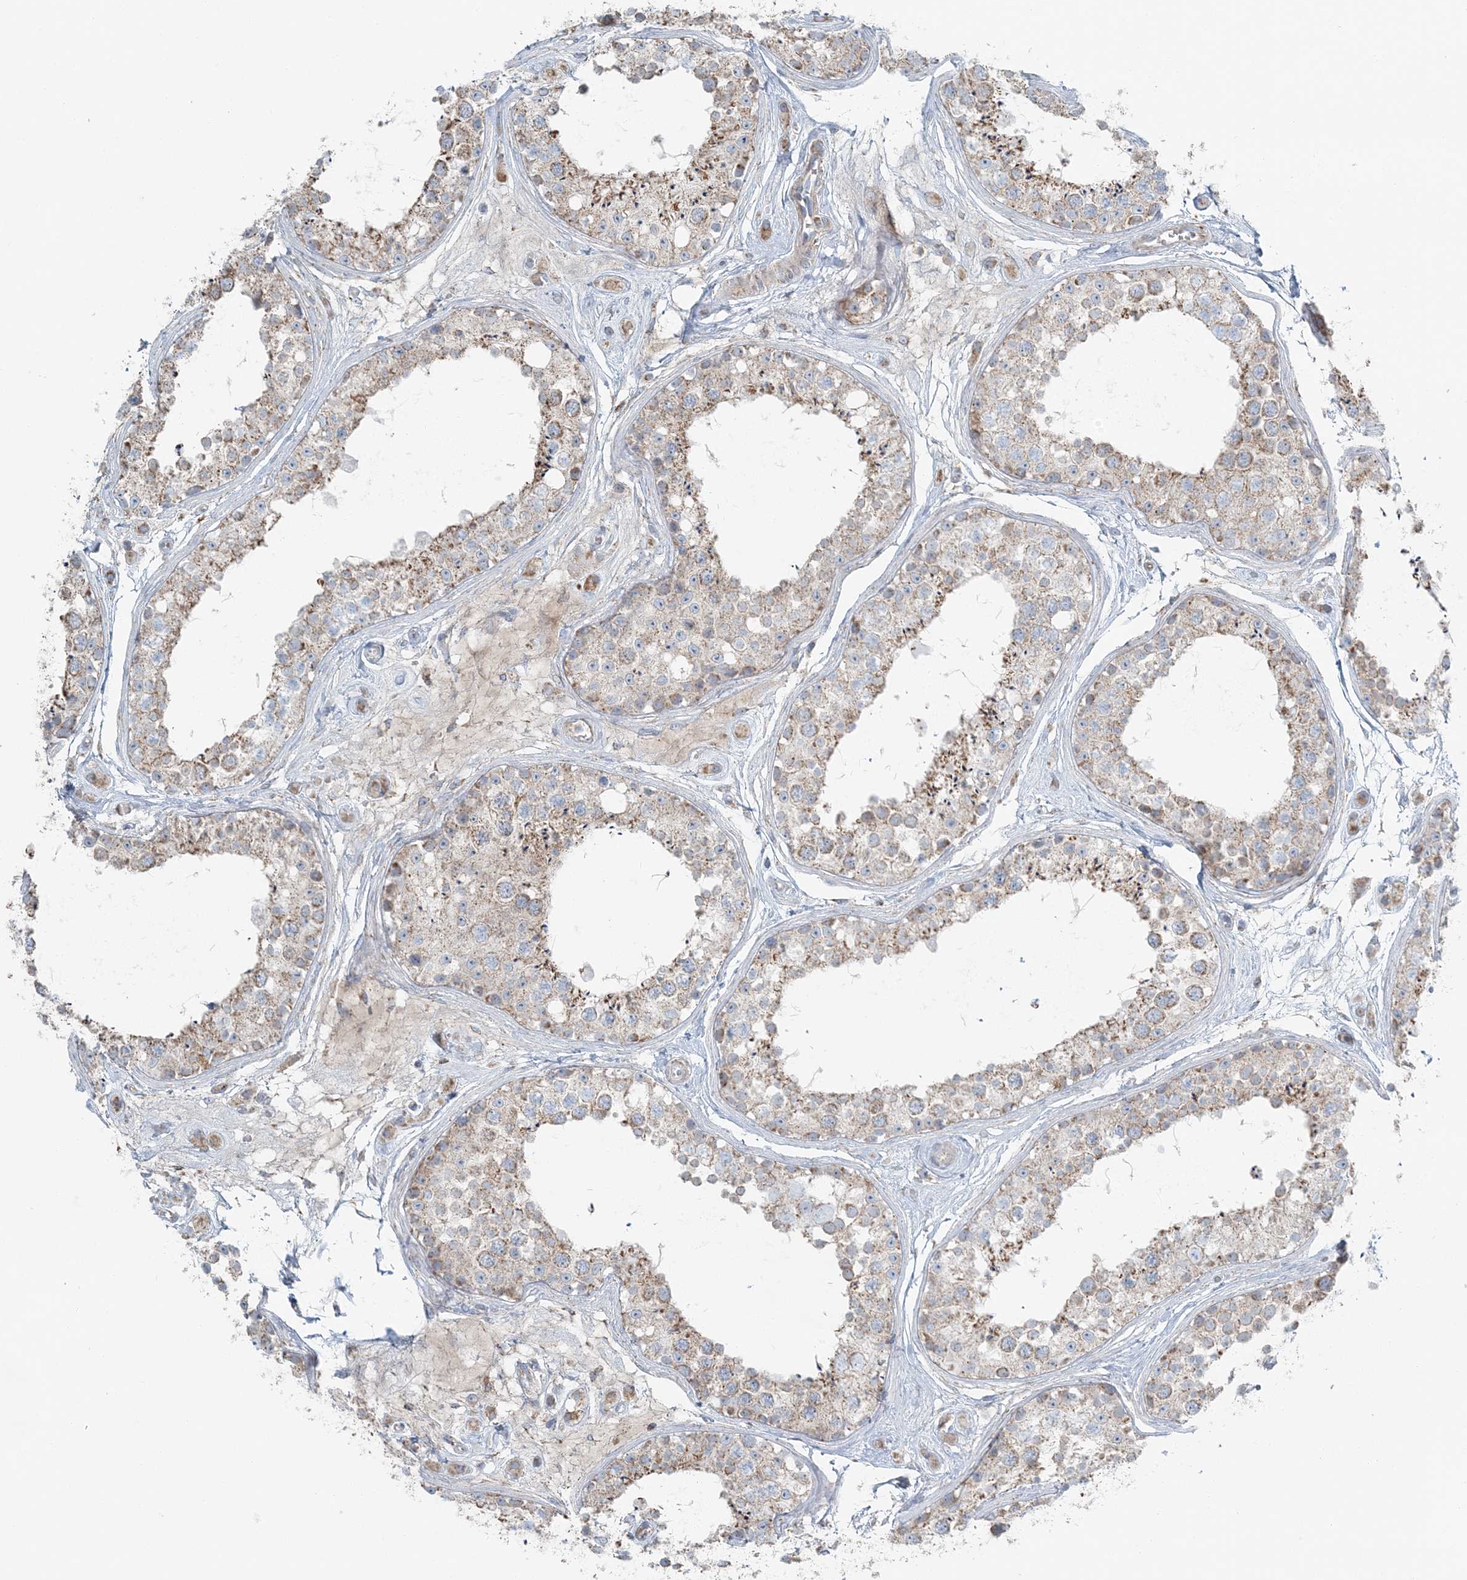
{"staining": {"intensity": "weak", "quantity": ">75%", "location": "cytoplasmic/membranous"}, "tissue": "testis", "cell_type": "Cells in seminiferous ducts", "image_type": "normal", "snomed": [{"axis": "morphology", "description": "Normal tissue, NOS"}, {"axis": "topography", "description": "Testis"}], "caption": "High-magnification brightfield microscopy of benign testis stained with DAB (brown) and counterstained with hematoxylin (blue). cells in seminiferous ducts exhibit weak cytoplasmic/membranous expression is present in about>75% of cells.", "gene": "SLC22A16", "patient": {"sex": "male", "age": 25}}